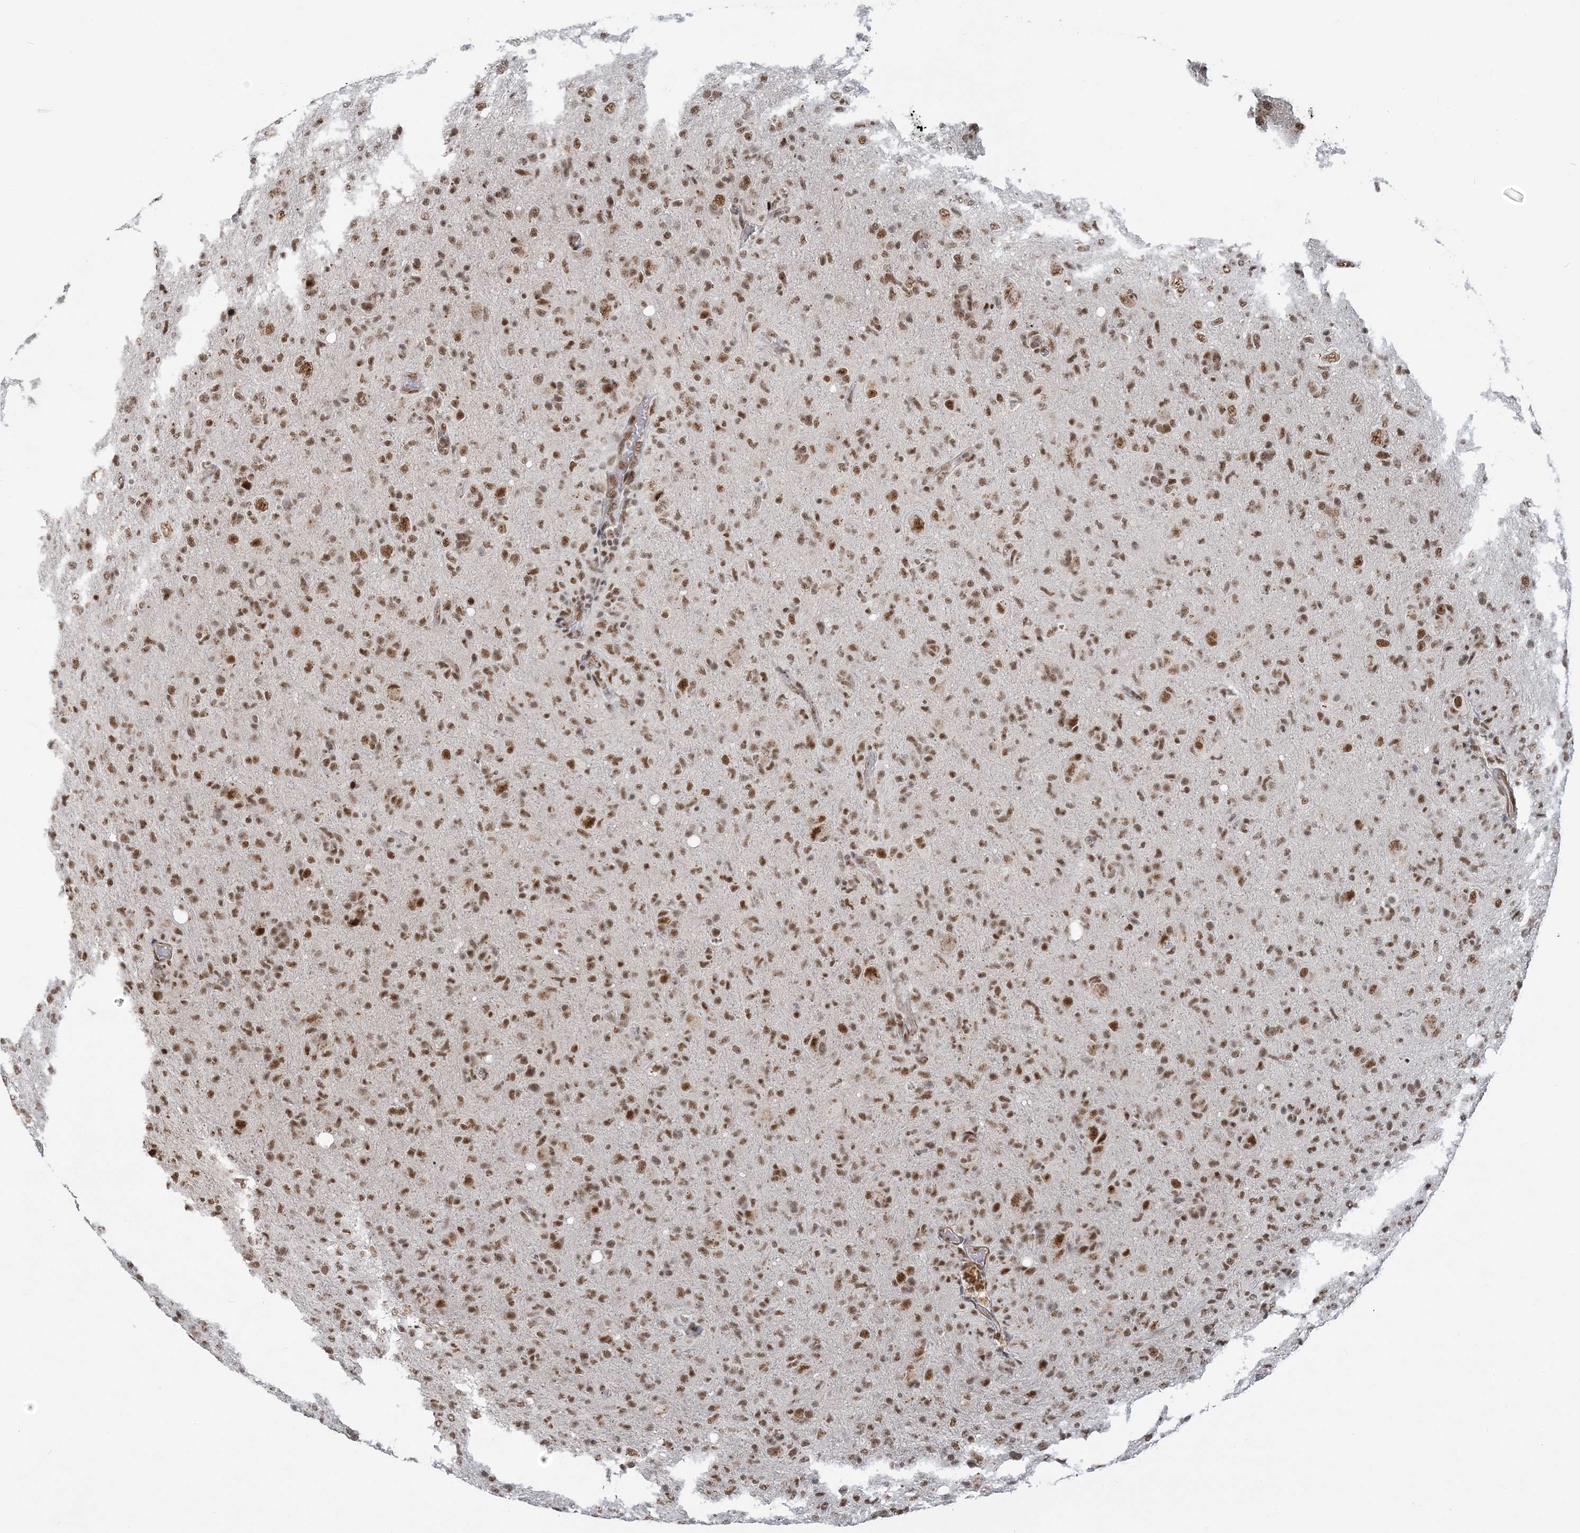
{"staining": {"intensity": "moderate", "quantity": ">75%", "location": "nuclear"}, "tissue": "glioma", "cell_type": "Tumor cells", "image_type": "cancer", "snomed": [{"axis": "morphology", "description": "Glioma, malignant, High grade"}, {"axis": "topography", "description": "Brain"}], "caption": "Glioma stained for a protein (brown) demonstrates moderate nuclear positive positivity in about >75% of tumor cells.", "gene": "PLRG1", "patient": {"sex": "female", "age": 57}}